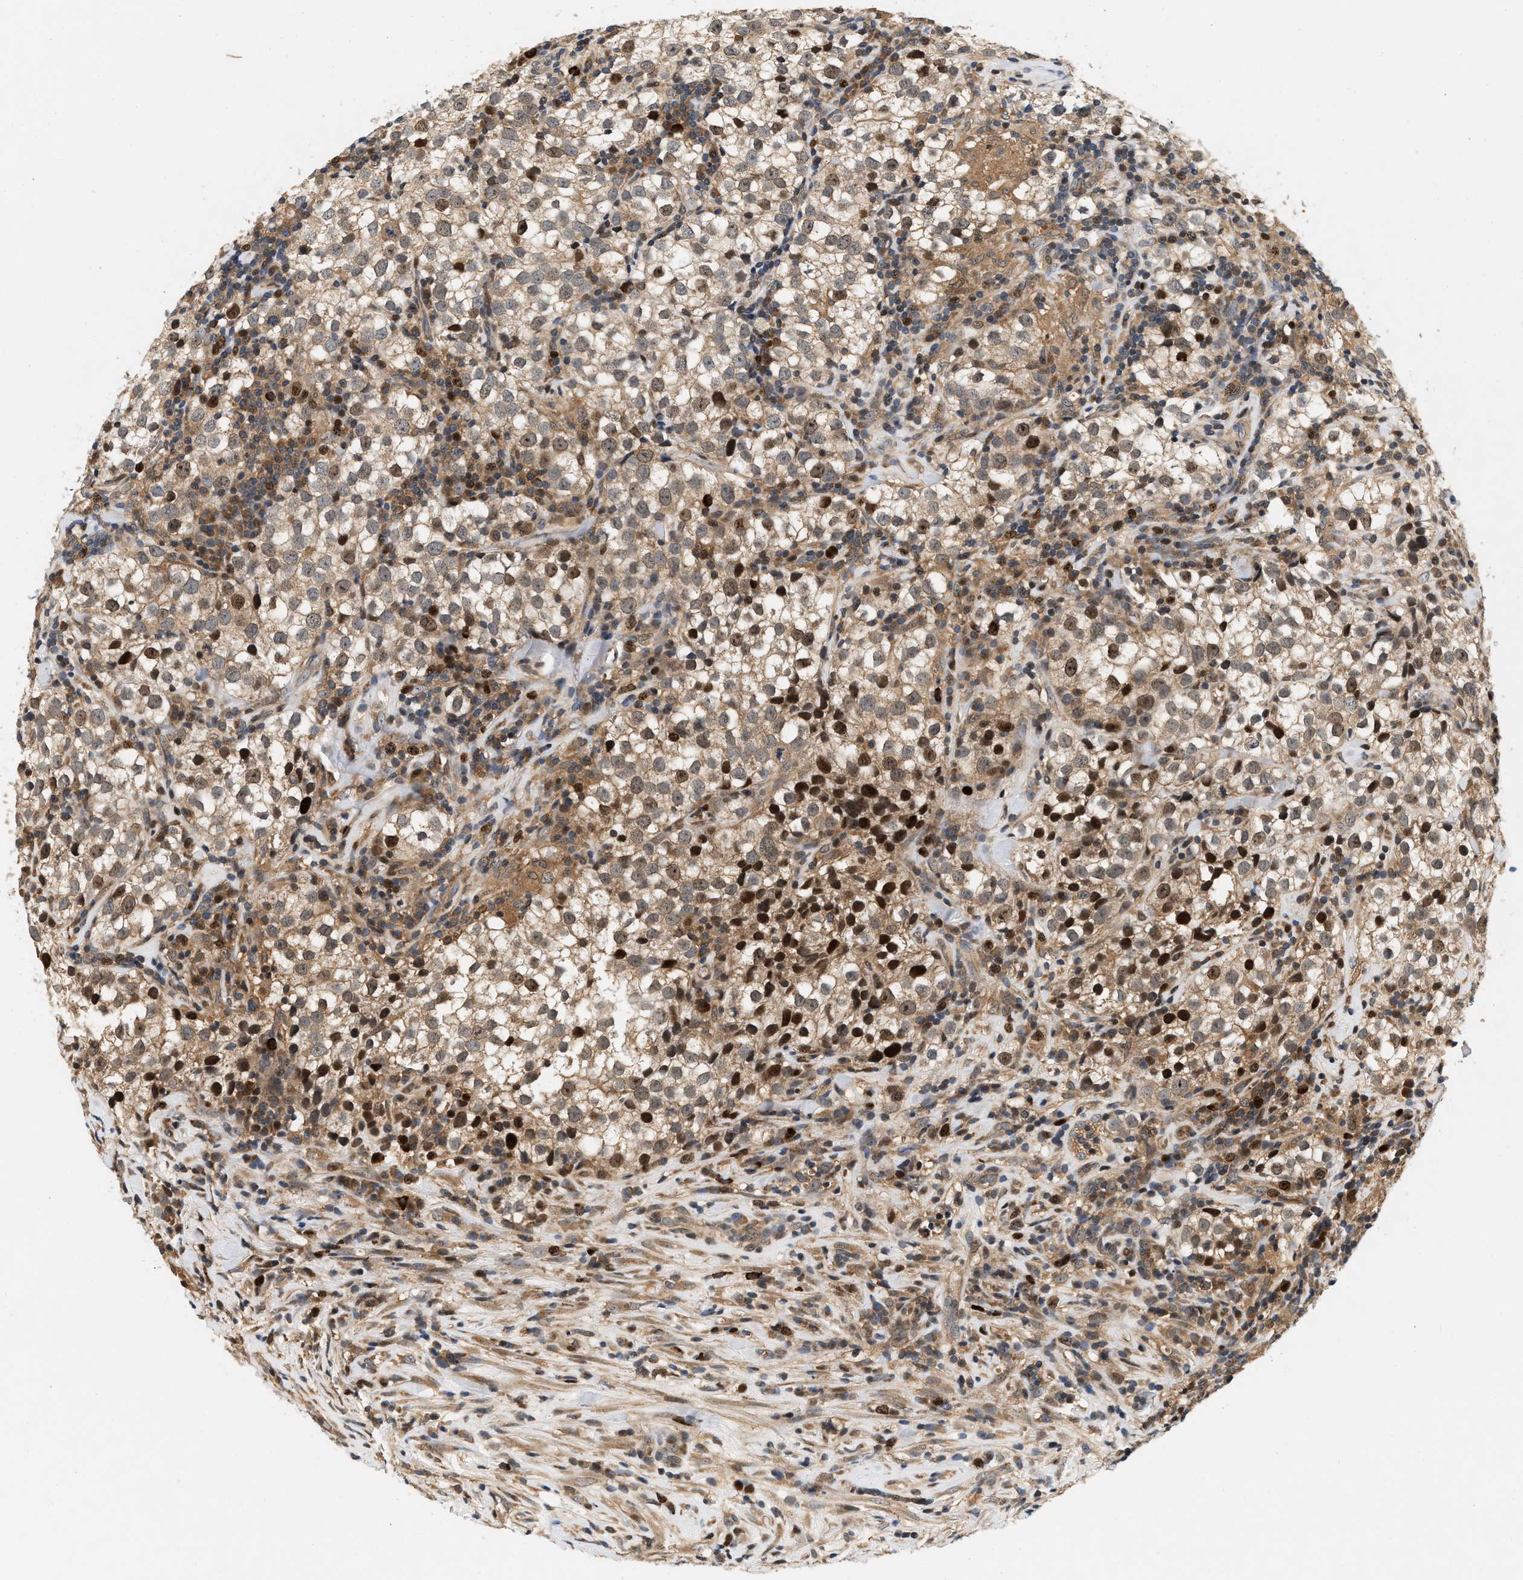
{"staining": {"intensity": "weak", "quantity": ">75%", "location": "cytoplasmic/membranous"}, "tissue": "testis cancer", "cell_type": "Tumor cells", "image_type": "cancer", "snomed": [{"axis": "morphology", "description": "Seminoma, NOS"}, {"axis": "morphology", "description": "Carcinoma, Embryonal, NOS"}, {"axis": "topography", "description": "Testis"}], "caption": "About >75% of tumor cells in human testis embryonal carcinoma exhibit weak cytoplasmic/membranous protein positivity as visualized by brown immunohistochemical staining.", "gene": "FAM78A", "patient": {"sex": "male", "age": 36}}